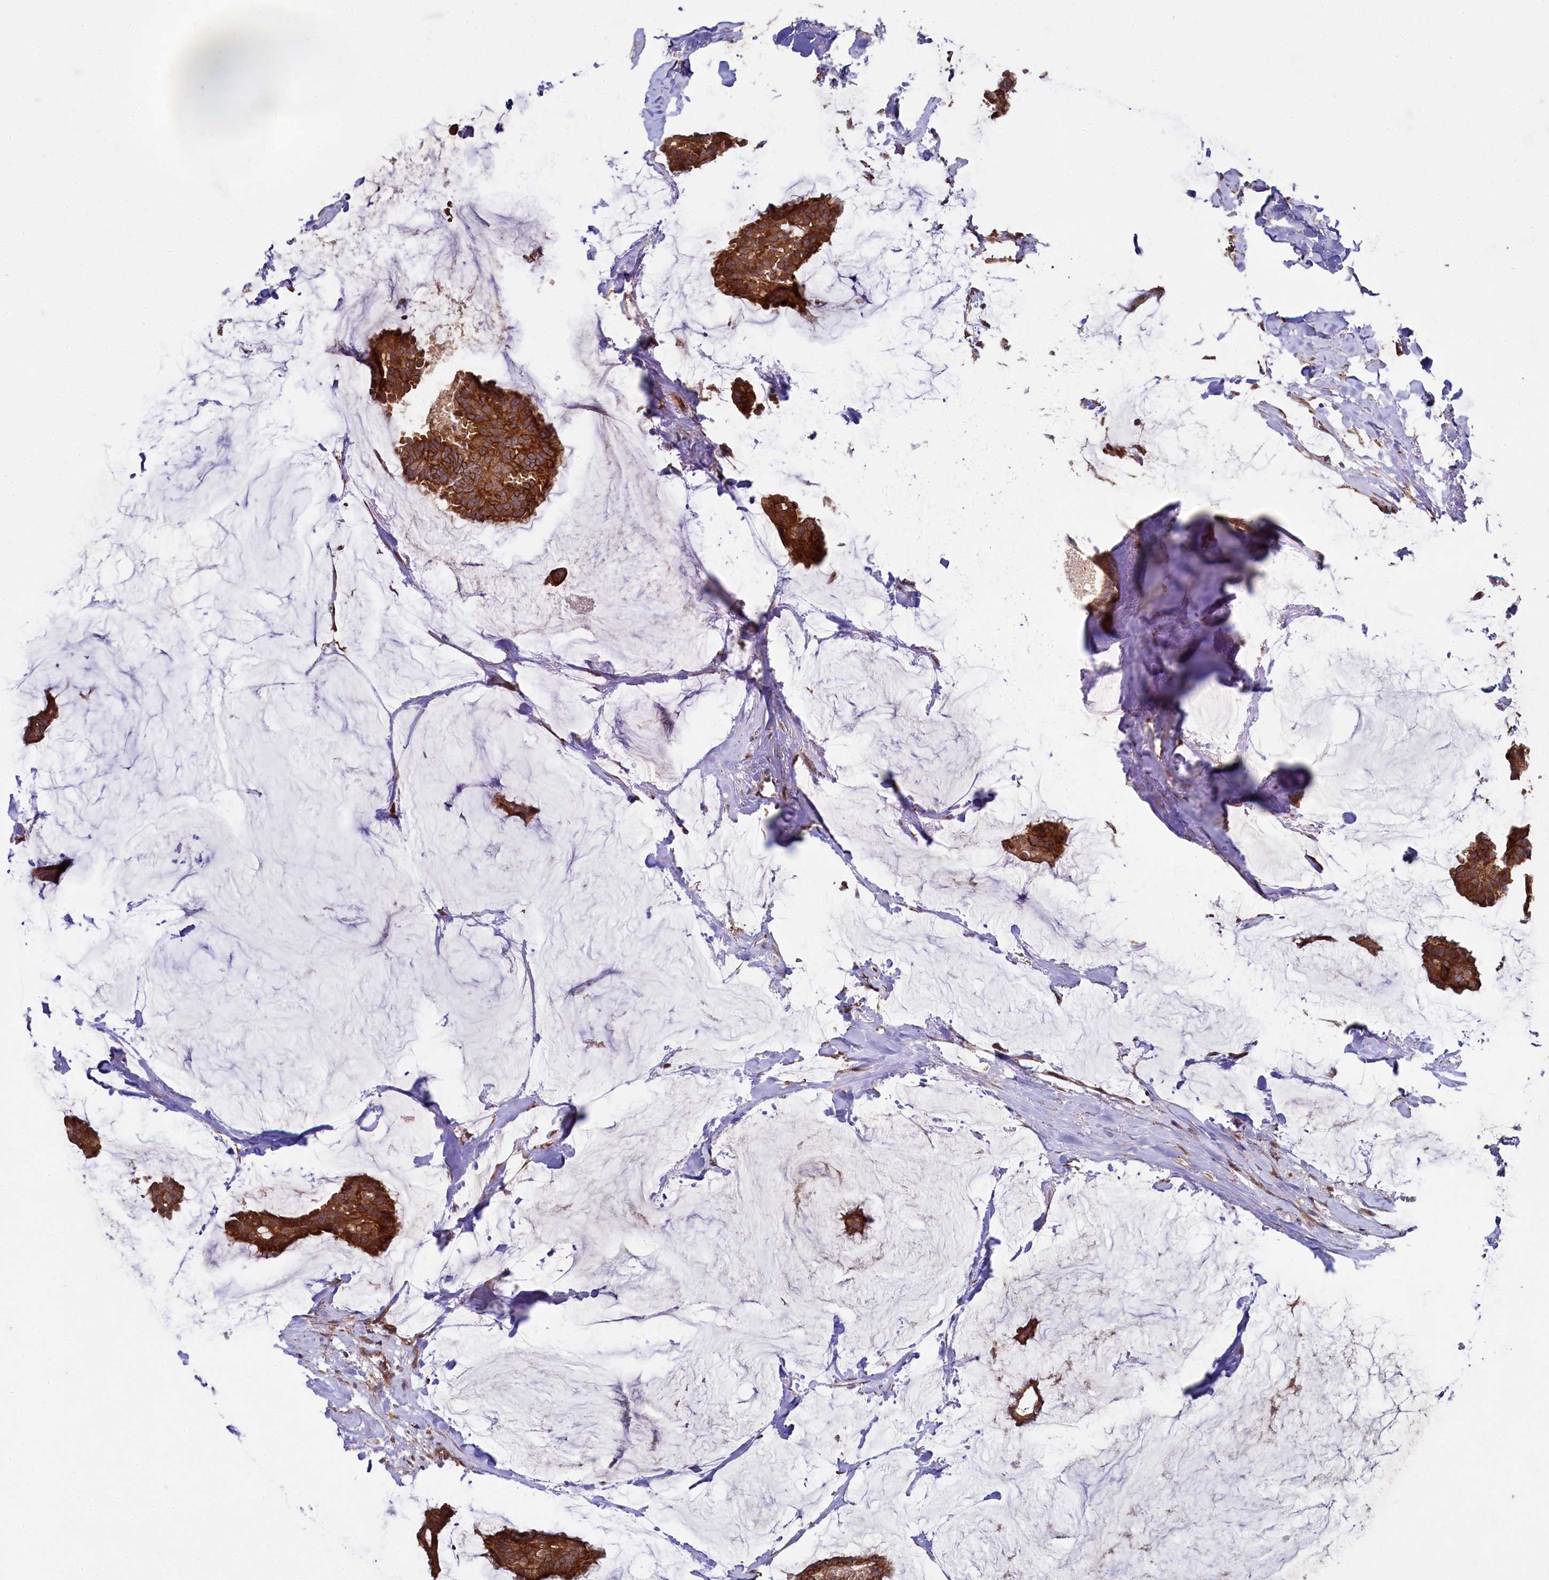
{"staining": {"intensity": "strong", "quantity": ">75%", "location": "cytoplasmic/membranous"}, "tissue": "breast cancer", "cell_type": "Tumor cells", "image_type": "cancer", "snomed": [{"axis": "morphology", "description": "Duct carcinoma"}, {"axis": "topography", "description": "Breast"}], "caption": "Invasive ductal carcinoma (breast) stained with IHC exhibits strong cytoplasmic/membranous positivity in about >75% of tumor cells.", "gene": "SVIP", "patient": {"sex": "female", "age": 93}}